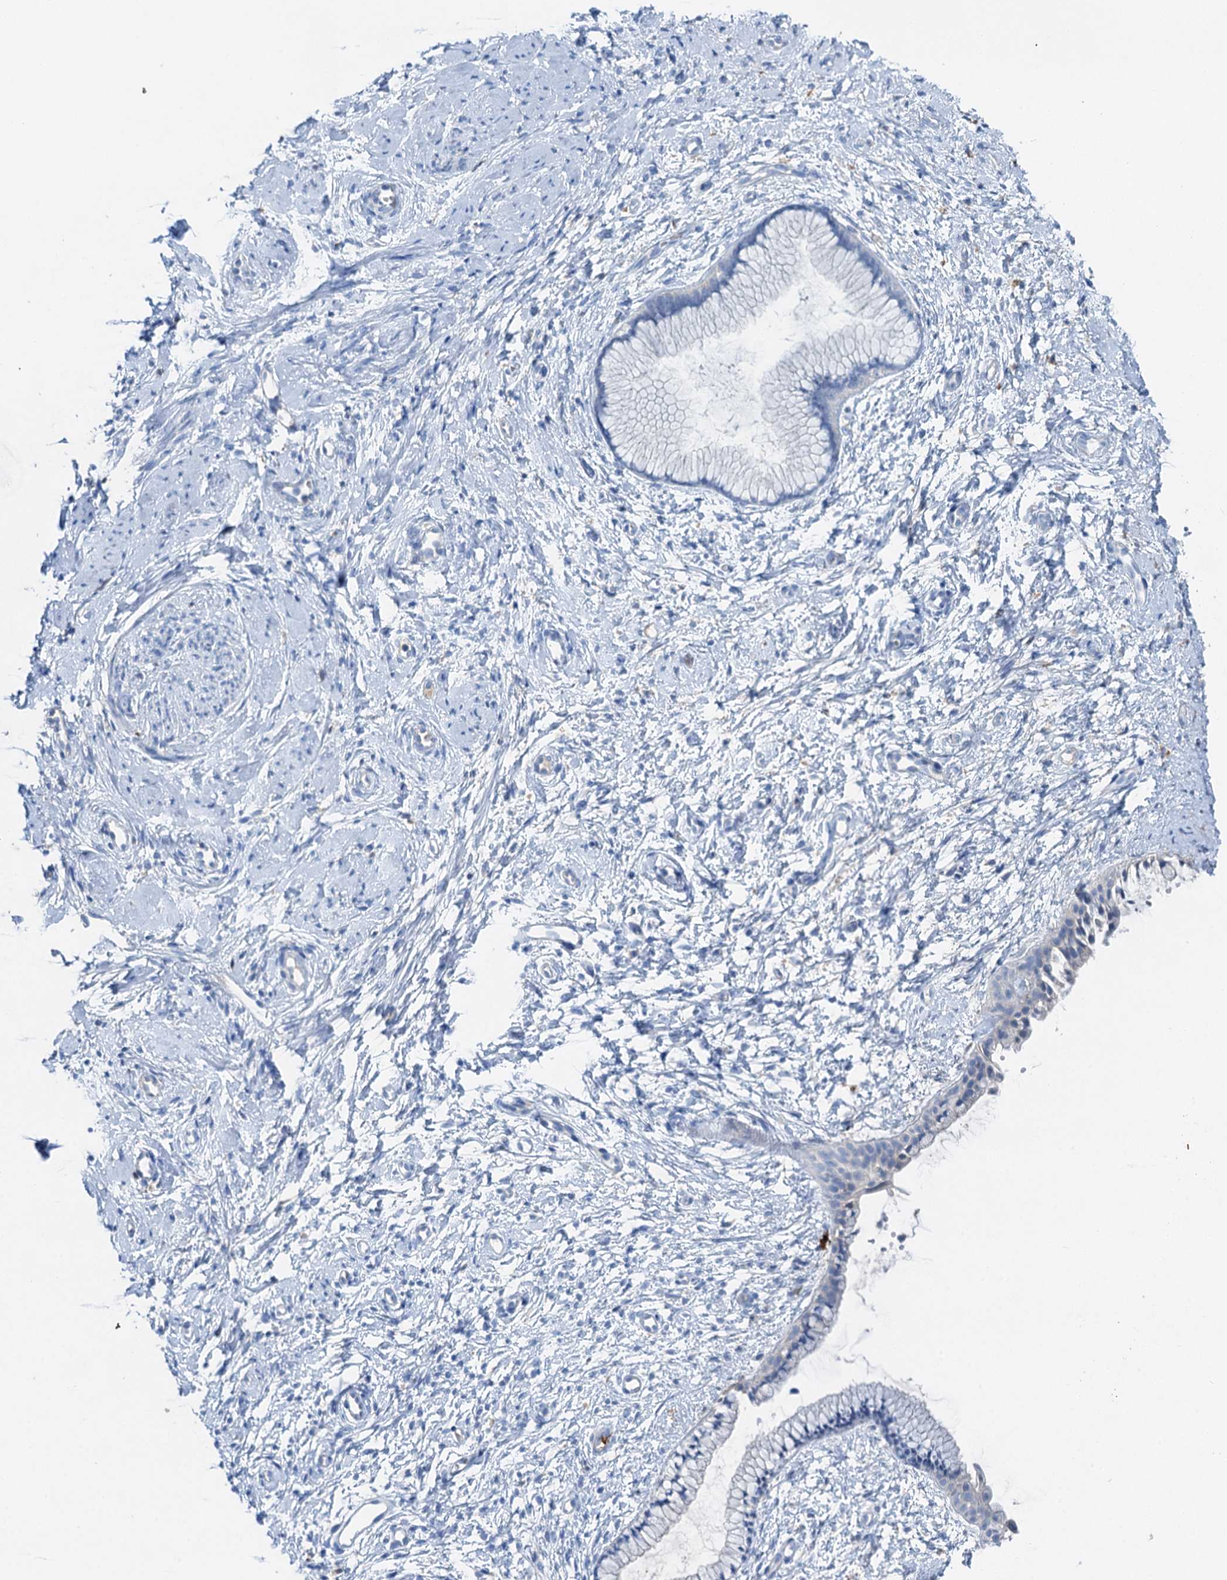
{"staining": {"intensity": "negative", "quantity": "none", "location": "none"}, "tissue": "cervix", "cell_type": "Glandular cells", "image_type": "normal", "snomed": [{"axis": "morphology", "description": "Normal tissue, NOS"}, {"axis": "topography", "description": "Cervix"}], "caption": "This is an immunohistochemistry photomicrograph of benign human cervix. There is no staining in glandular cells.", "gene": "OTOA", "patient": {"sex": "female", "age": 57}}